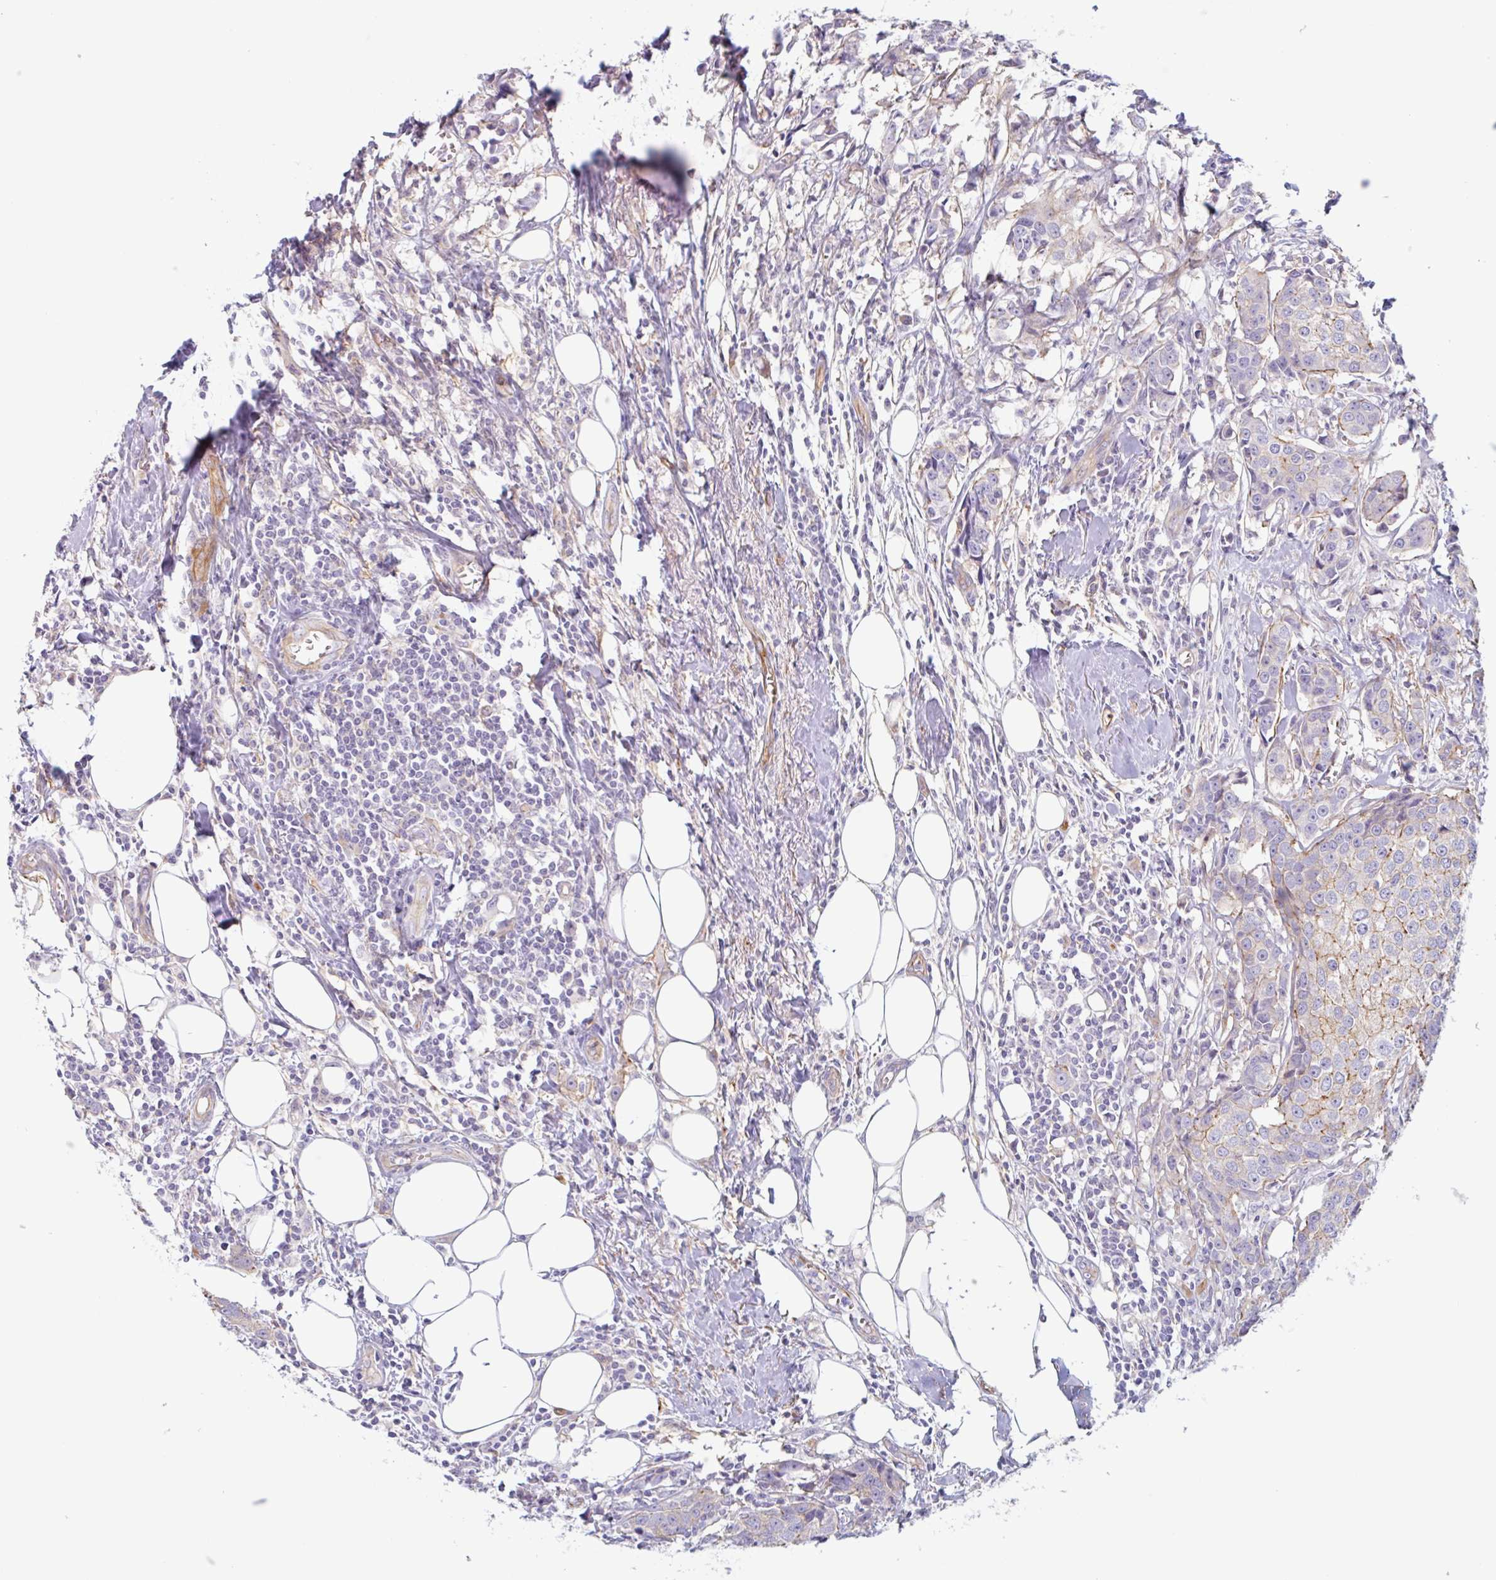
{"staining": {"intensity": "weak", "quantity": "25%-75%", "location": "cytoplasmic/membranous"}, "tissue": "breast cancer", "cell_type": "Tumor cells", "image_type": "cancer", "snomed": [{"axis": "morphology", "description": "Duct carcinoma"}, {"axis": "topography", "description": "Breast"}], "caption": "Breast cancer stained with IHC shows weak cytoplasmic/membranous positivity in approximately 25%-75% of tumor cells.", "gene": "MYH10", "patient": {"sex": "female", "age": 80}}